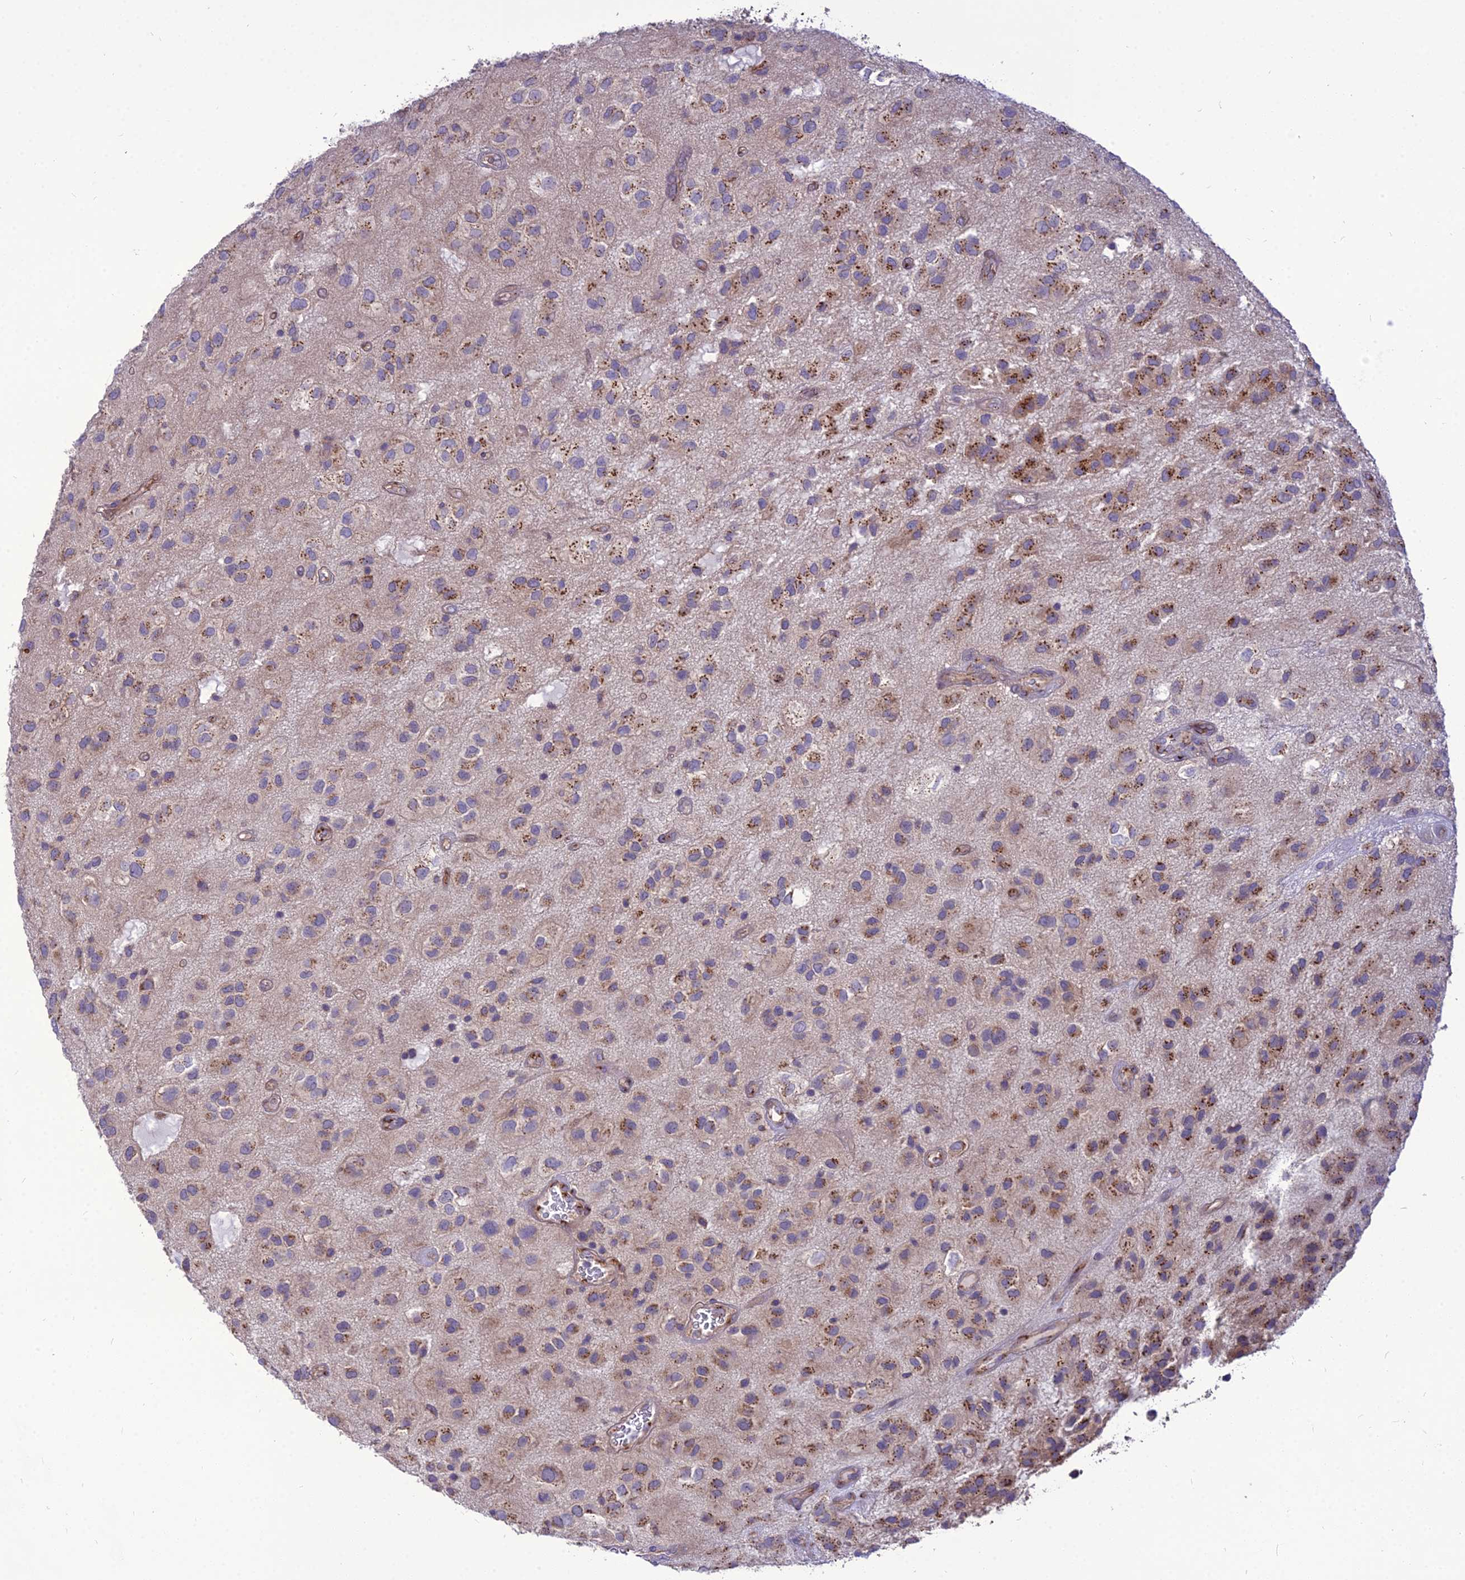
{"staining": {"intensity": "moderate", "quantity": "25%-75%", "location": "cytoplasmic/membranous"}, "tissue": "glioma", "cell_type": "Tumor cells", "image_type": "cancer", "snomed": [{"axis": "morphology", "description": "Glioma, malignant, Low grade"}, {"axis": "topography", "description": "Brain"}], "caption": "DAB (3,3'-diaminobenzidine) immunohistochemical staining of human glioma demonstrates moderate cytoplasmic/membranous protein positivity in approximately 25%-75% of tumor cells.", "gene": "SPRYD7", "patient": {"sex": "male", "age": 66}}